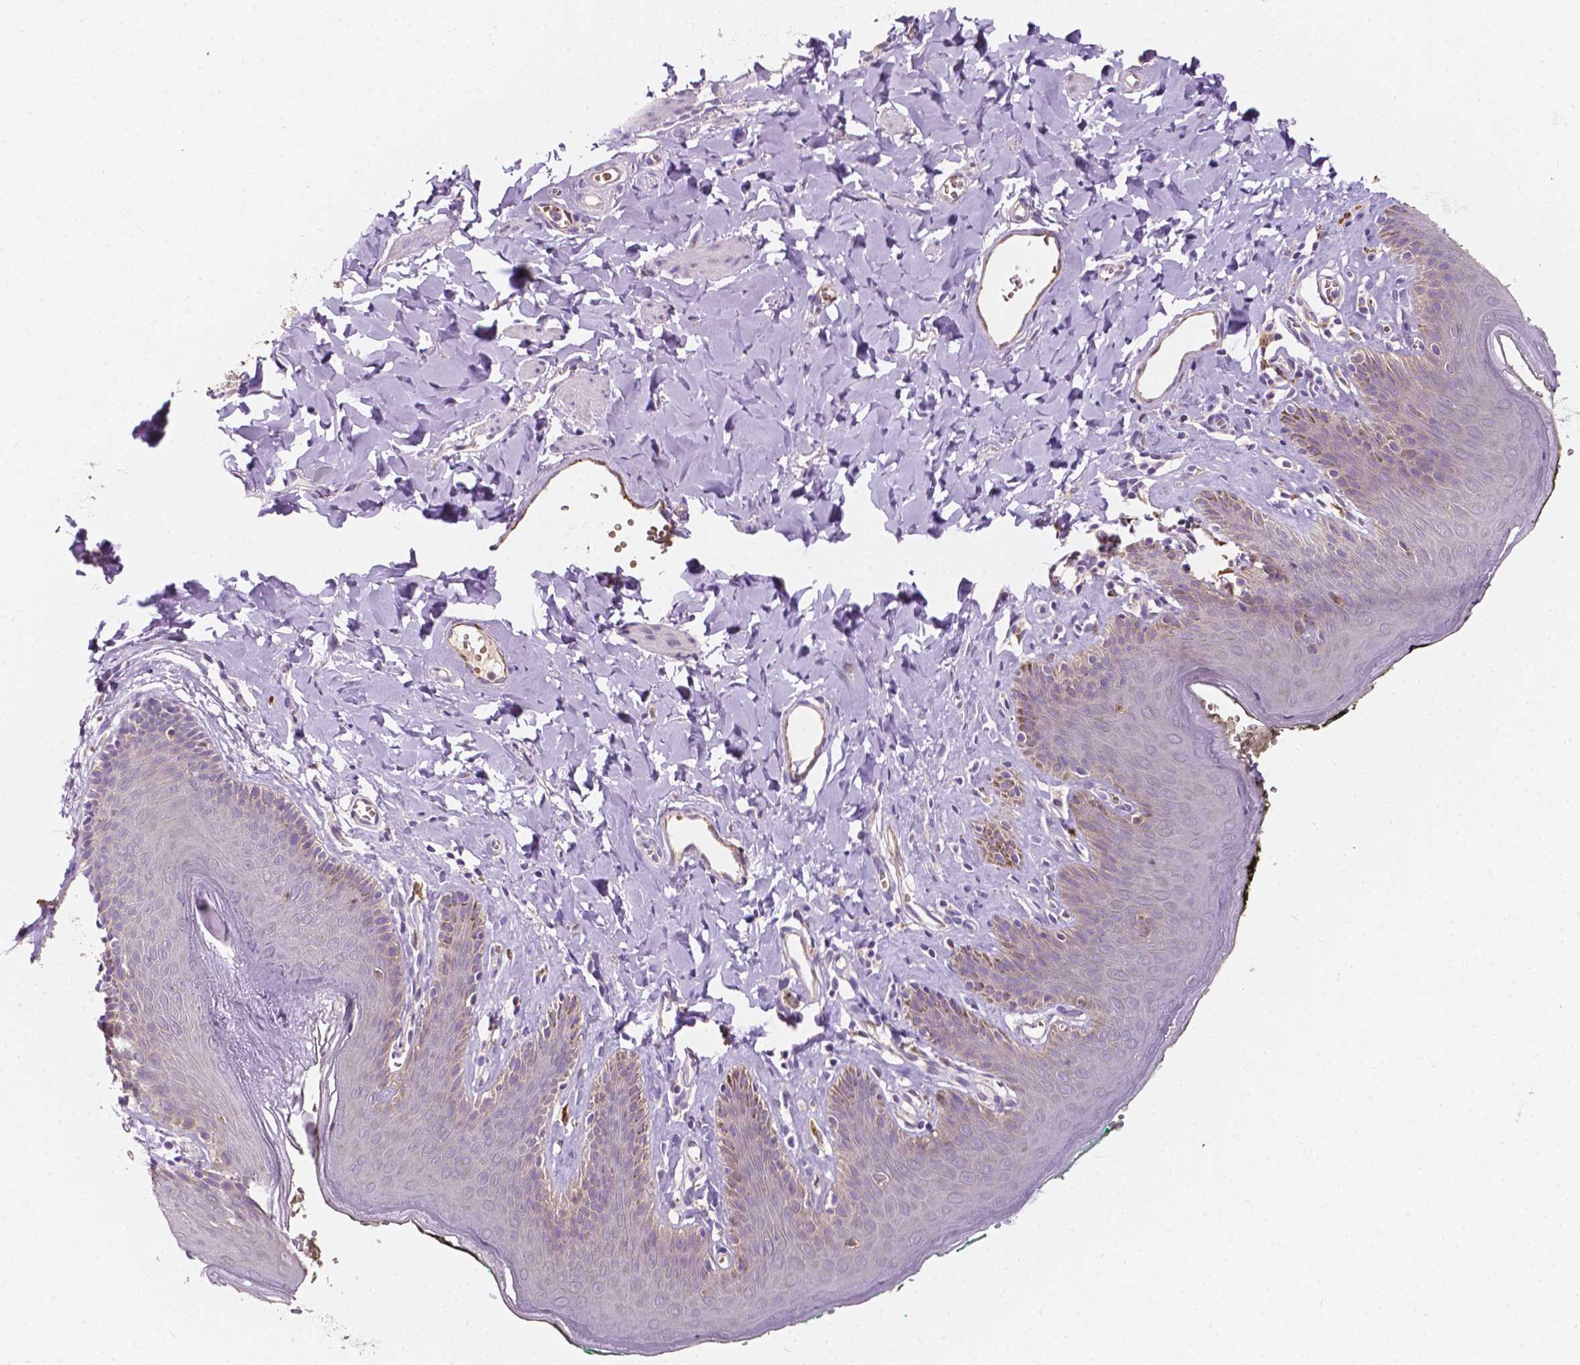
{"staining": {"intensity": "negative", "quantity": "none", "location": "none"}, "tissue": "skin", "cell_type": "Epidermal cells", "image_type": "normal", "snomed": [{"axis": "morphology", "description": "Normal tissue, NOS"}, {"axis": "topography", "description": "Vulva"}, {"axis": "topography", "description": "Peripheral nerve tissue"}], "caption": "A histopathology image of skin stained for a protein displays no brown staining in epidermal cells. Brightfield microscopy of immunohistochemistry (IHC) stained with DAB (brown) and hematoxylin (blue), captured at high magnification.", "gene": "SLC22A4", "patient": {"sex": "female", "age": 66}}